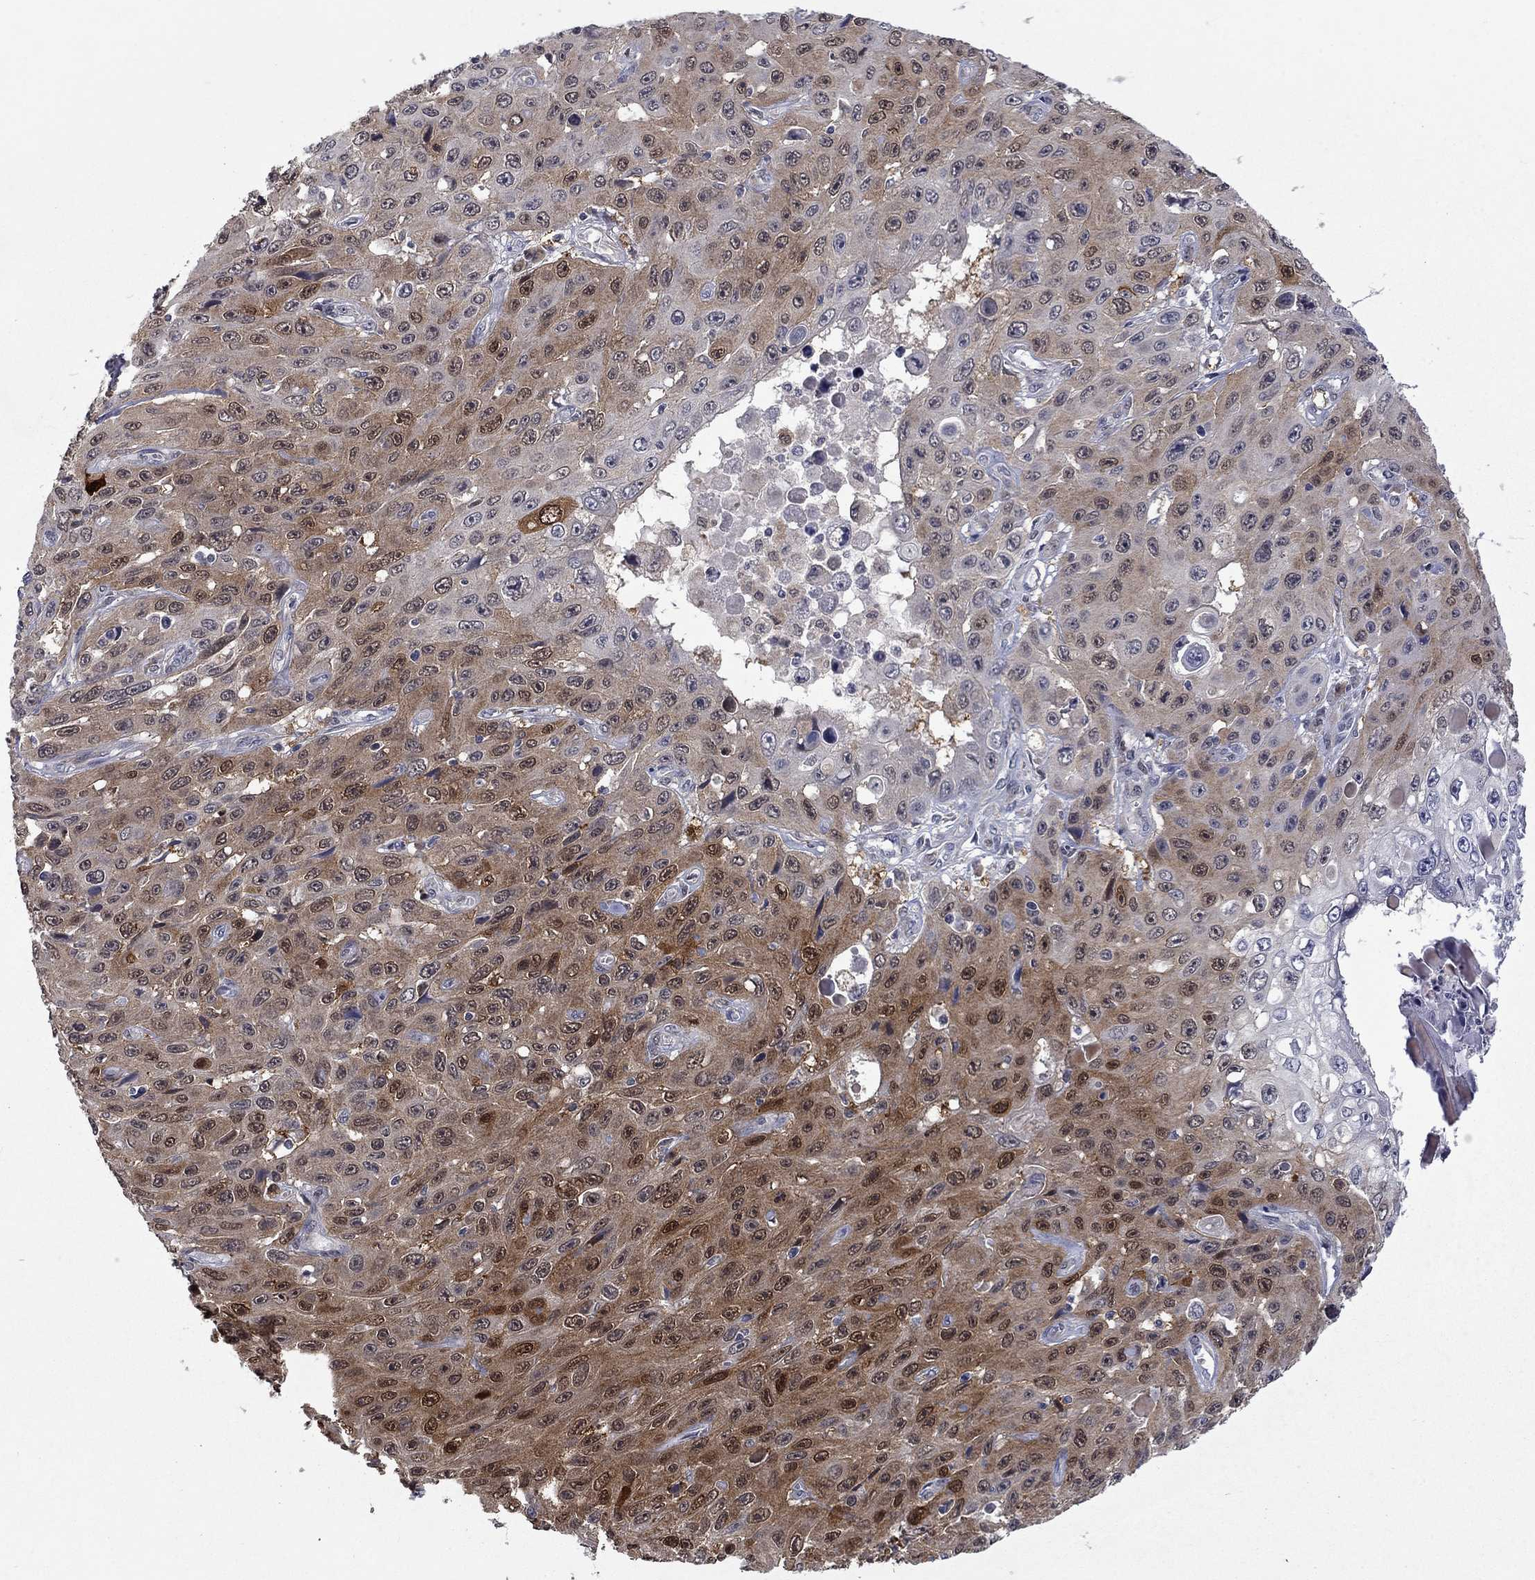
{"staining": {"intensity": "strong", "quantity": "25%-75%", "location": "cytoplasmic/membranous,nuclear"}, "tissue": "skin cancer", "cell_type": "Tumor cells", "image_type": "cancer", "snomed": [{"axis": "morphology", "description": "Squamous cell carcinoma, NOS"}, {"axis": "topography", "description": "Skin"}], "caption": "Immunohistochemistry (IHC) image of neoplastic tissue: skin cancer stained using immunohistochemistry demonstrates high levels of strong protein expression localized specifically in the cytoplasmic/membranous and nuclear of tumor cells, appearing as a cytoplasmic/membranous and nuclear brown color.", "gene": "CBR1", "patient": {"sex": "male", "age": 82}}